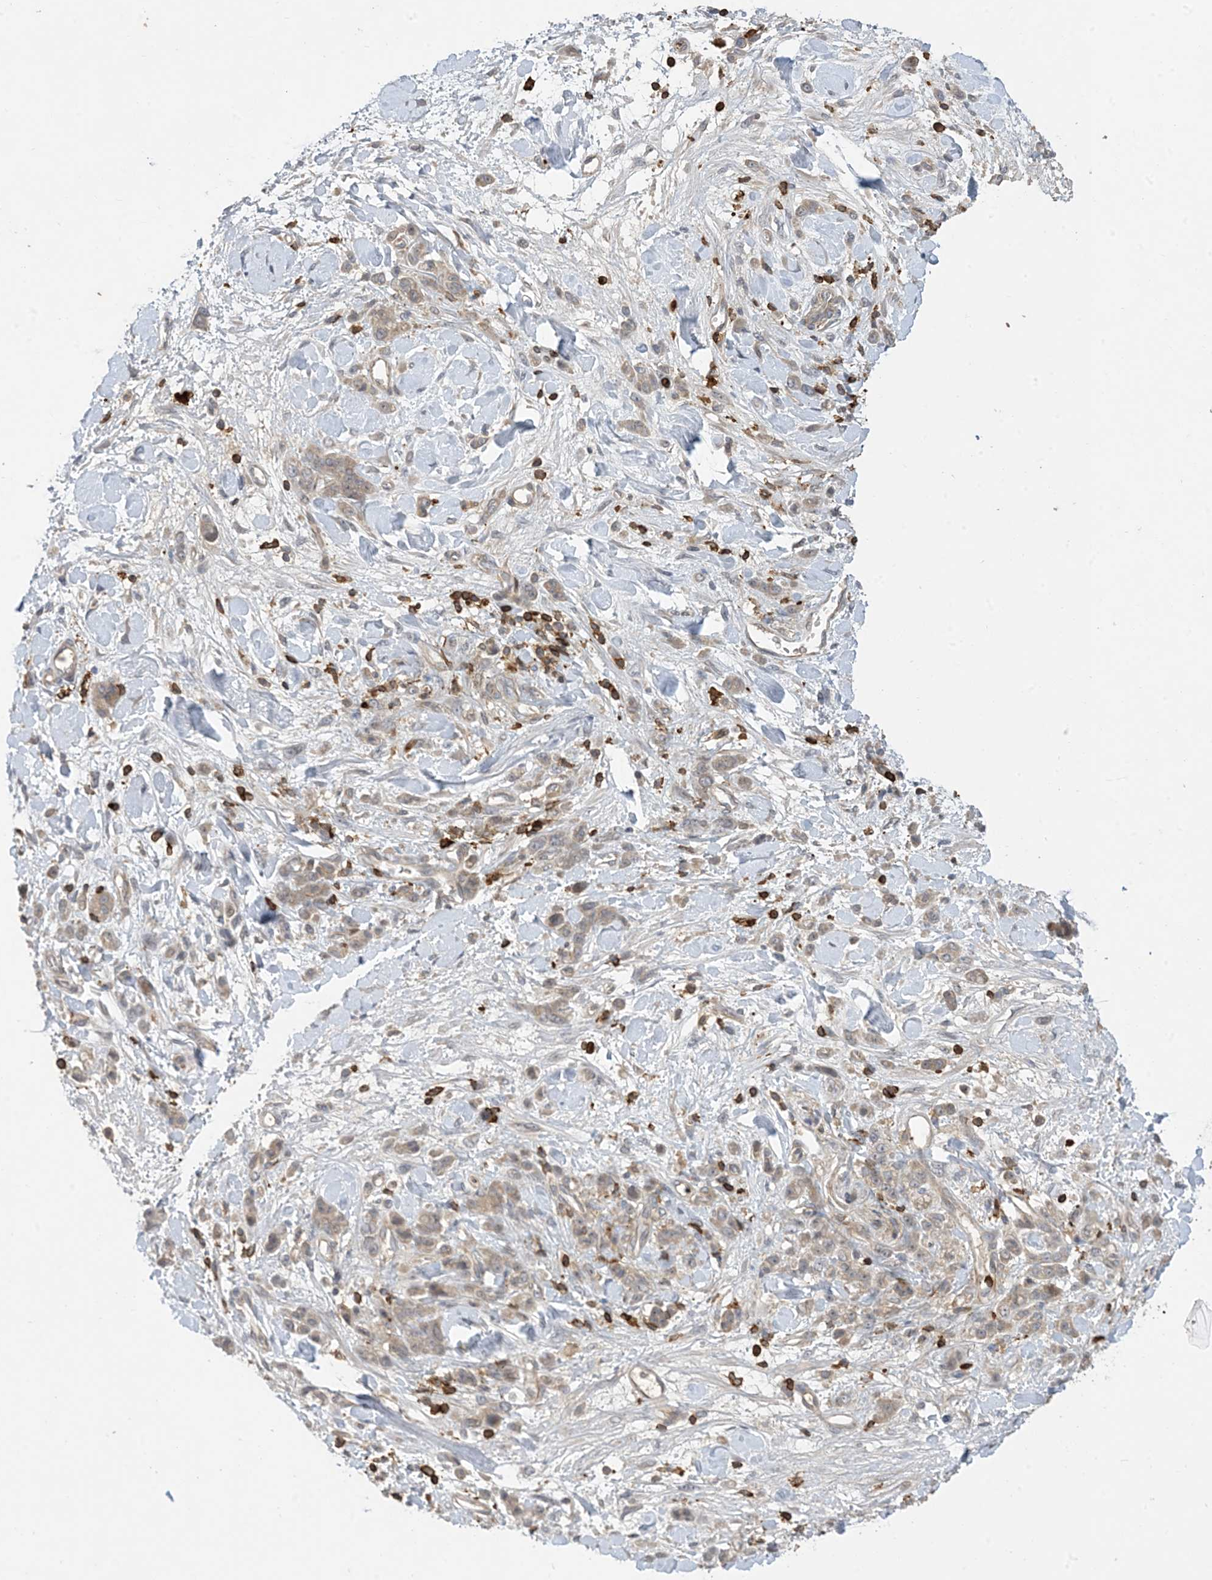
{"staining": {"intensity": "weak", "quantity": ">75%", "location": "cytoplasmic/membranous"}, "tissue": "stomach cancer", "cell_type": "Tumor cells", "image_type": "cancer", "snomed": [{"axis": "morphology", "description": "Normal tissue, NOS"}, {"axis": "morphology", "description": "Adenocarcinoma, NOS"}, {"axis": "topography", "description": "Stomach"}], "caption": "DAB immunohistochemical staining of human stomach cancer reveals weak cytoplasmic/membranous protein staining in approximately >75% of tumor cells.", "gene": "AK9", "patient": {"sex": "male", "age": 82}}